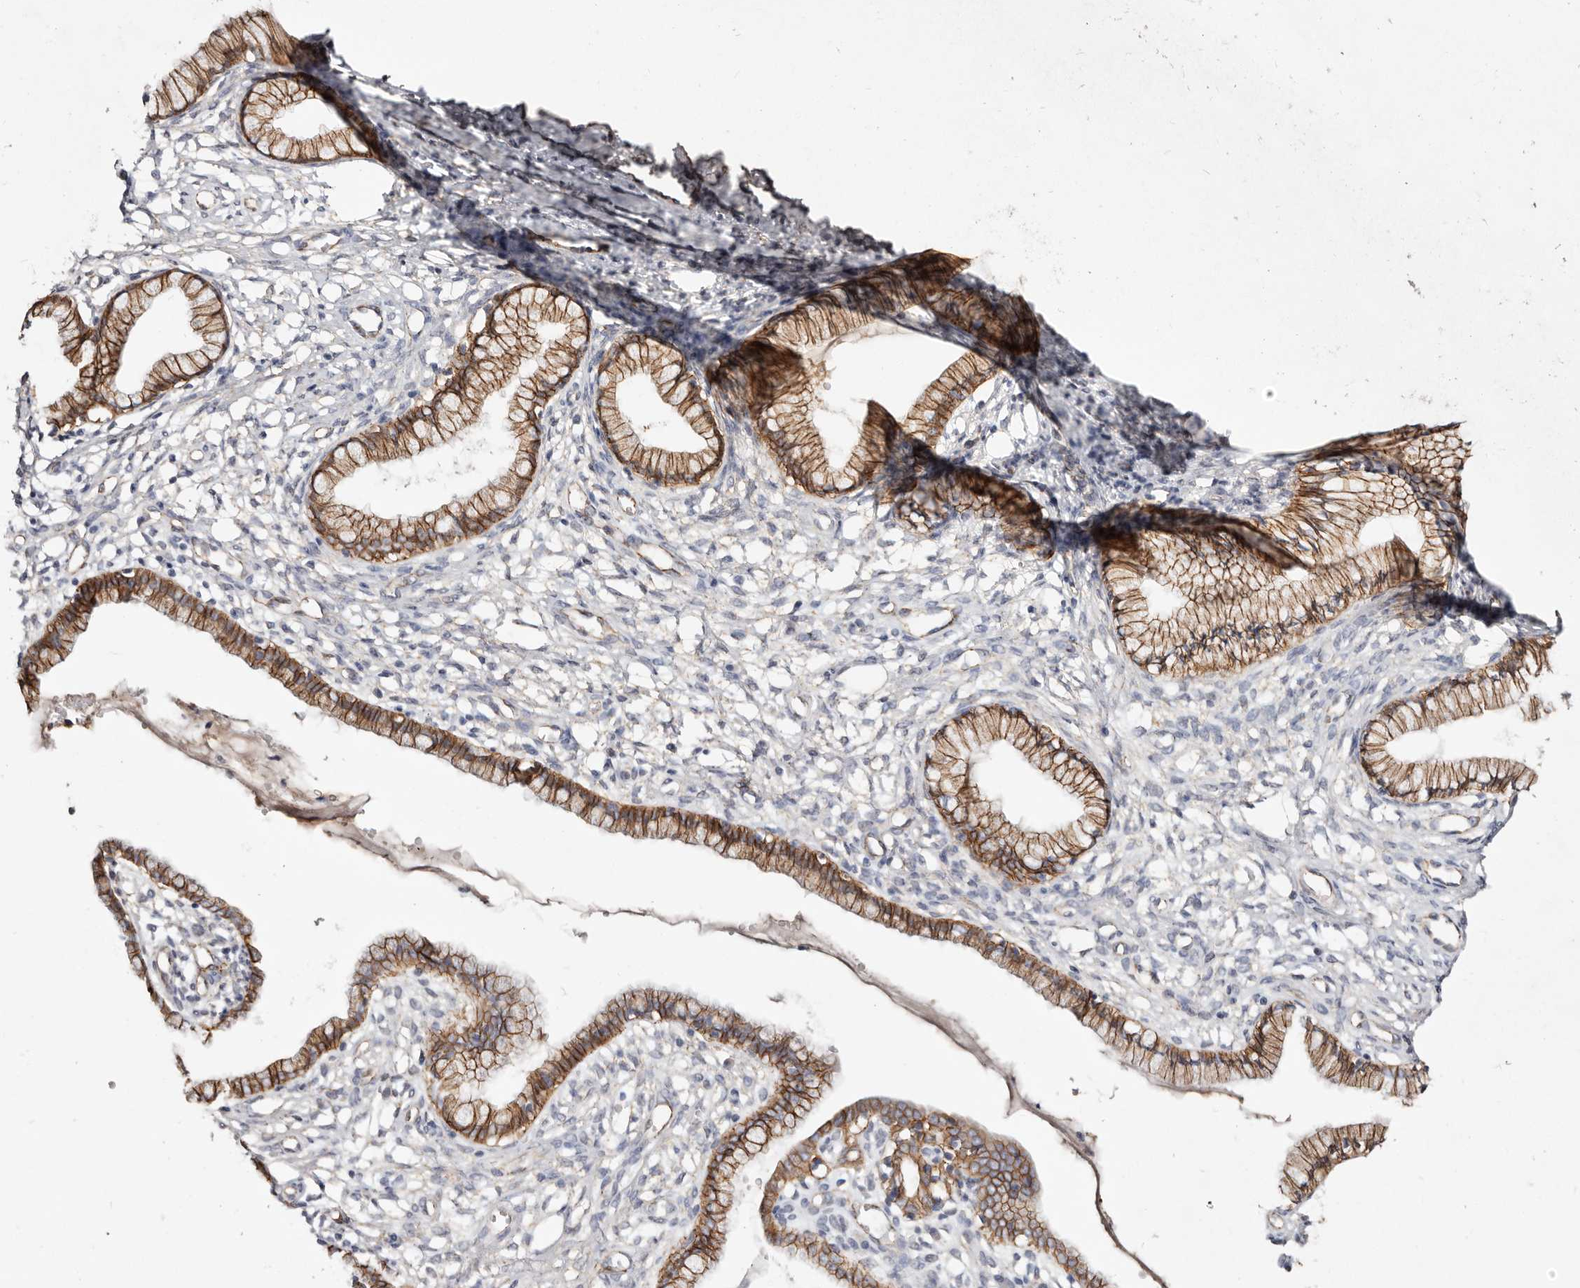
{"staining": {"intensity": "strong", "quantity": ">75%", "location": "cytoplasmic/membranous"}, "tissue": "cervix", "cell_type": "Glandular cells", "image_type": "normal", "snomed": [{"axis": "morphology", "description": "Normal tissue, NOS"}, {"axis": "topography", "description": "Cervix"}], "caption": "Immunohistochemical staining of benign human cervix exhibits >75% levels of strong cytoplasmic/membranous protein expression in about >75% of glandular cells. (brown staining indicates protein expression, while blue staining denotes nuclei).", "gene": "CTNNB1", "patient": {"sex": "female", "age": 36}}